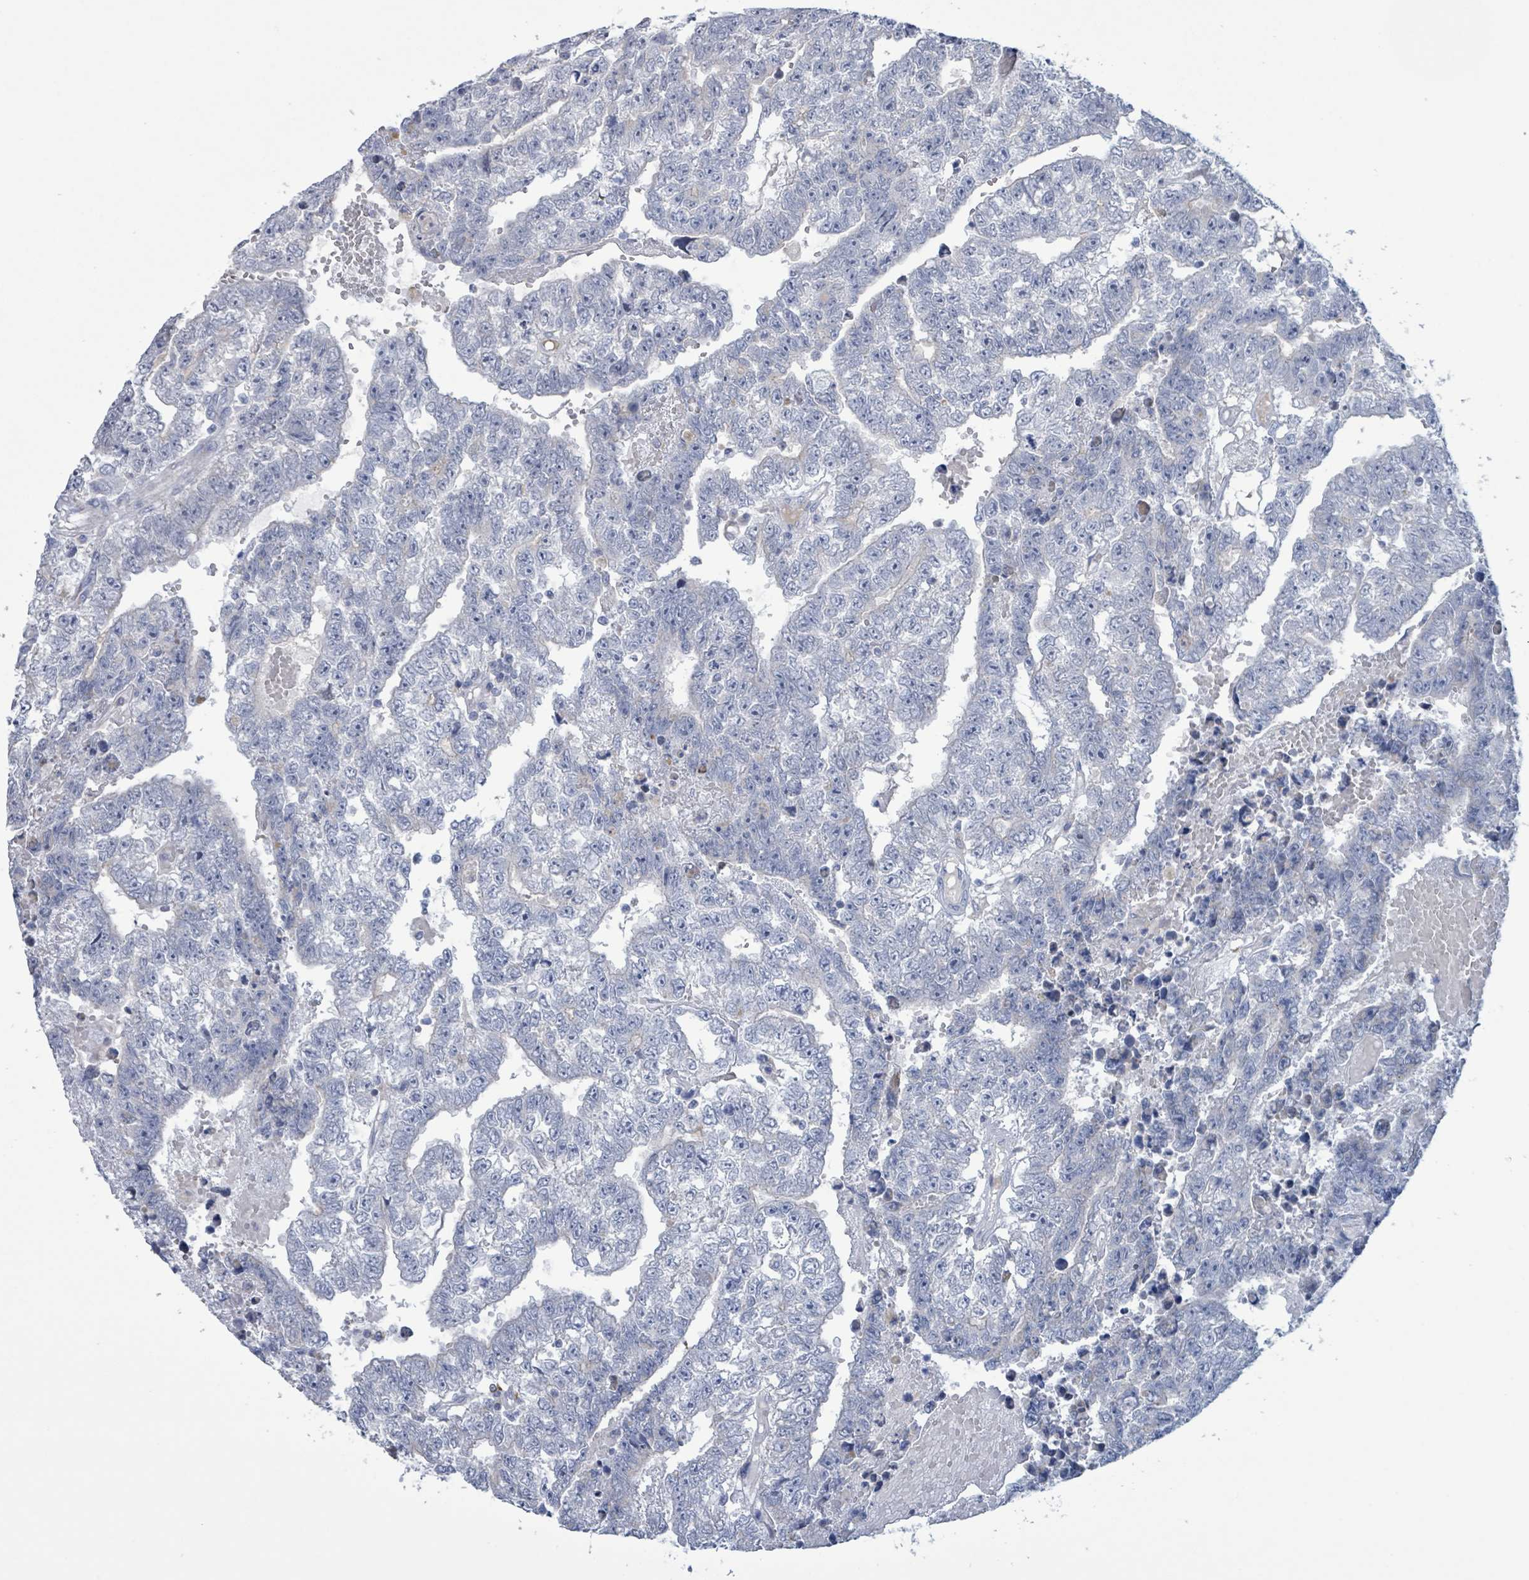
{"staining": {"intensity": "negative", "quantity": "none", "location": "none"}, "tissue": "testis cancer", "cell_type": "Tumor cells", "image_type": "cancer", "snomed": [{"axis": "morphology", "description": "Carcinoma, Embryonal, NOS"}, {"axis": "topography", "description": "Testis"}], "caption": "There is no significant staining in tumor cells of testis embryonal carcinoma. (DAB IHC visualized using brightfield microscopy, high magnification).", "gene": "AKR1C4", "patient": {"sex": "male", "age": 25}}